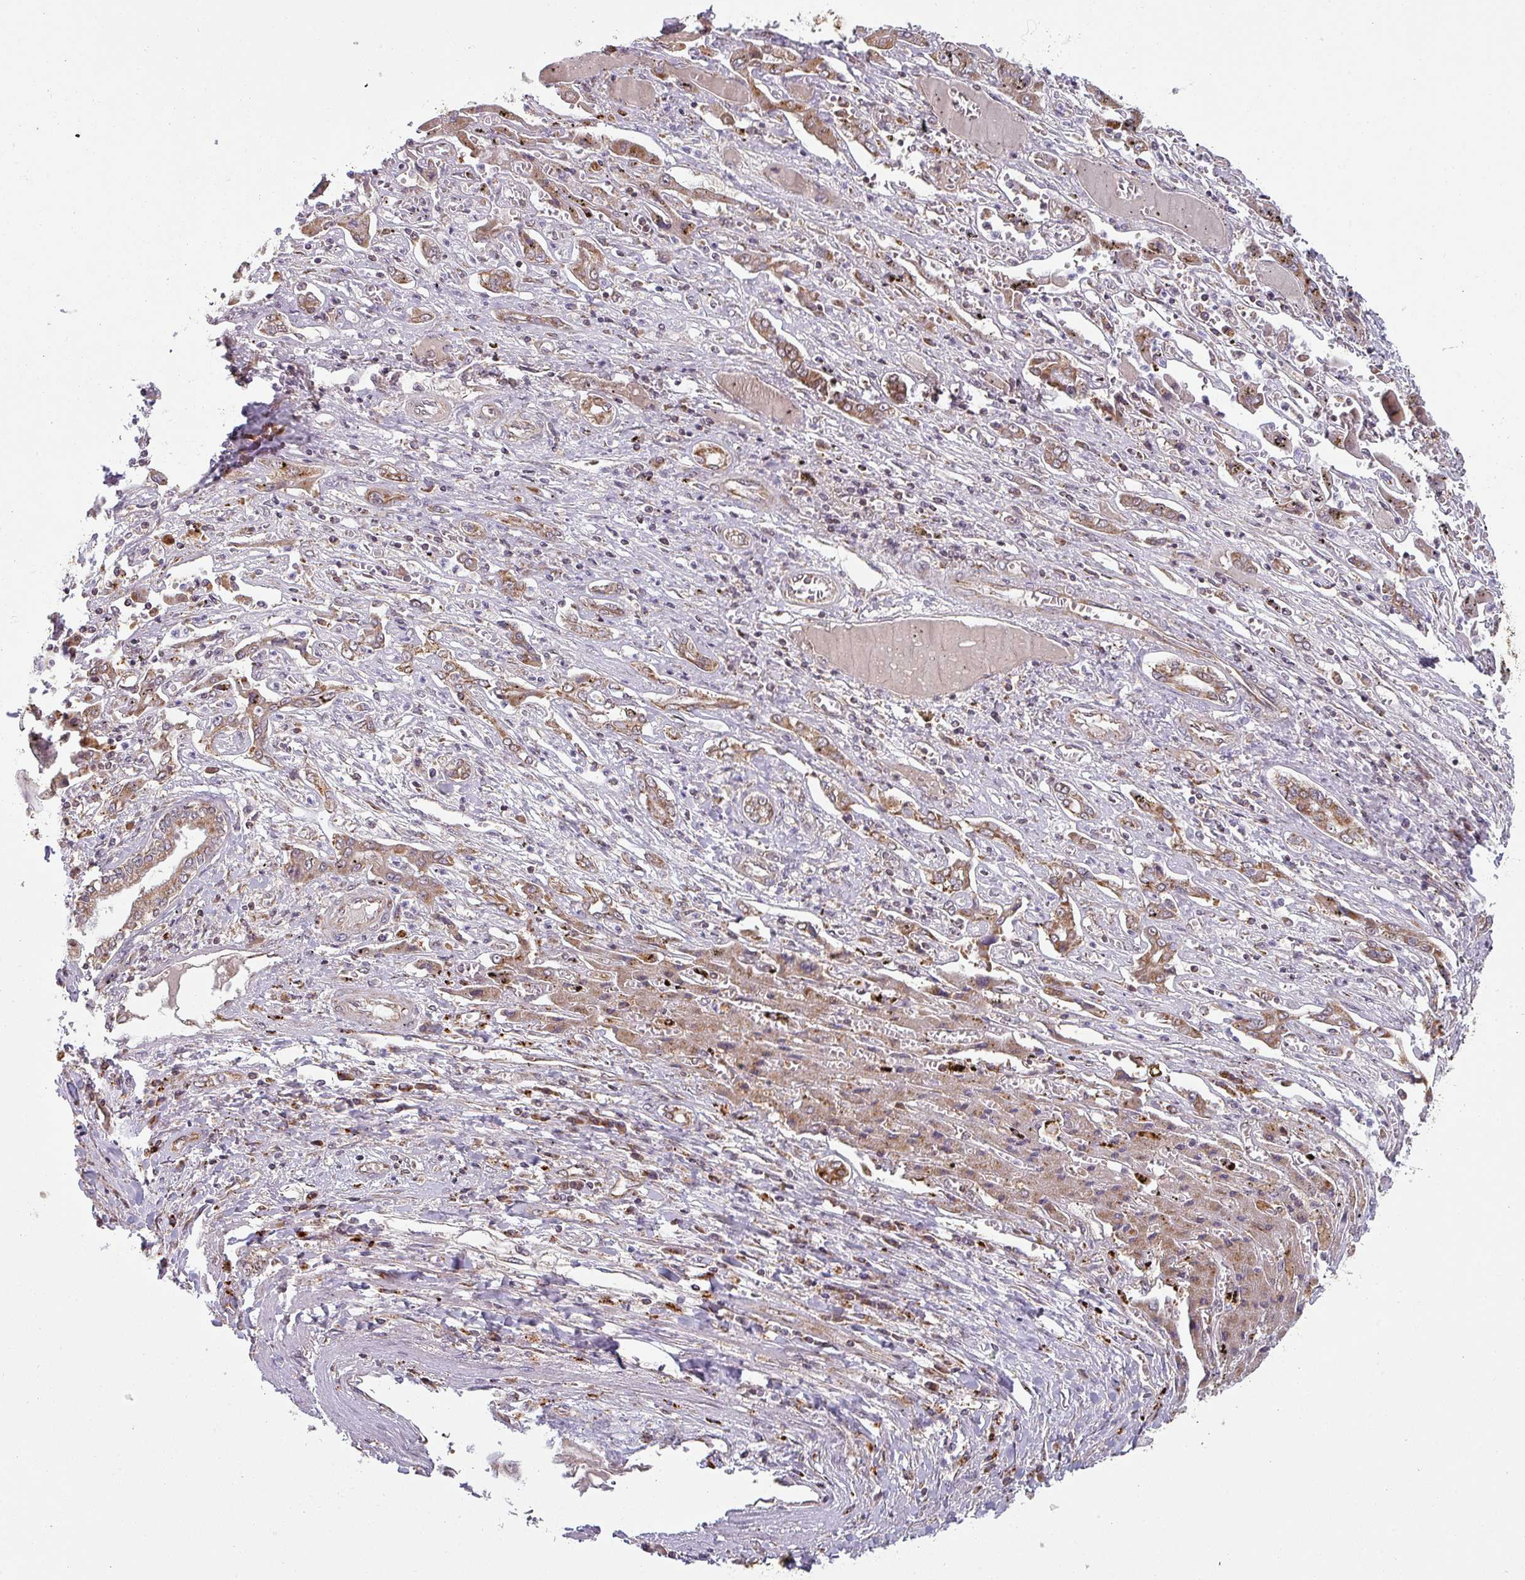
{"staining": {"intensity": "moderate", "quantity": ">75%", "location": "cytoplasmic/membranous"}, "tissue": "liver cancer", "cell_type": "Tumor cells", "image_type": "cancer", "snomed": [{"axis": "morphology", "description": "Cholangiocarcinoma"}, {"axis": "topography", "description": "Liver"}], "caption": "Moderate cytoplasmic/membranous protein staining is identified in about >75% of tumor cells in cholangiocarcinoma (liver).", "gene": "MRPS16", "patient": {"sex": "male", "age": 67}}